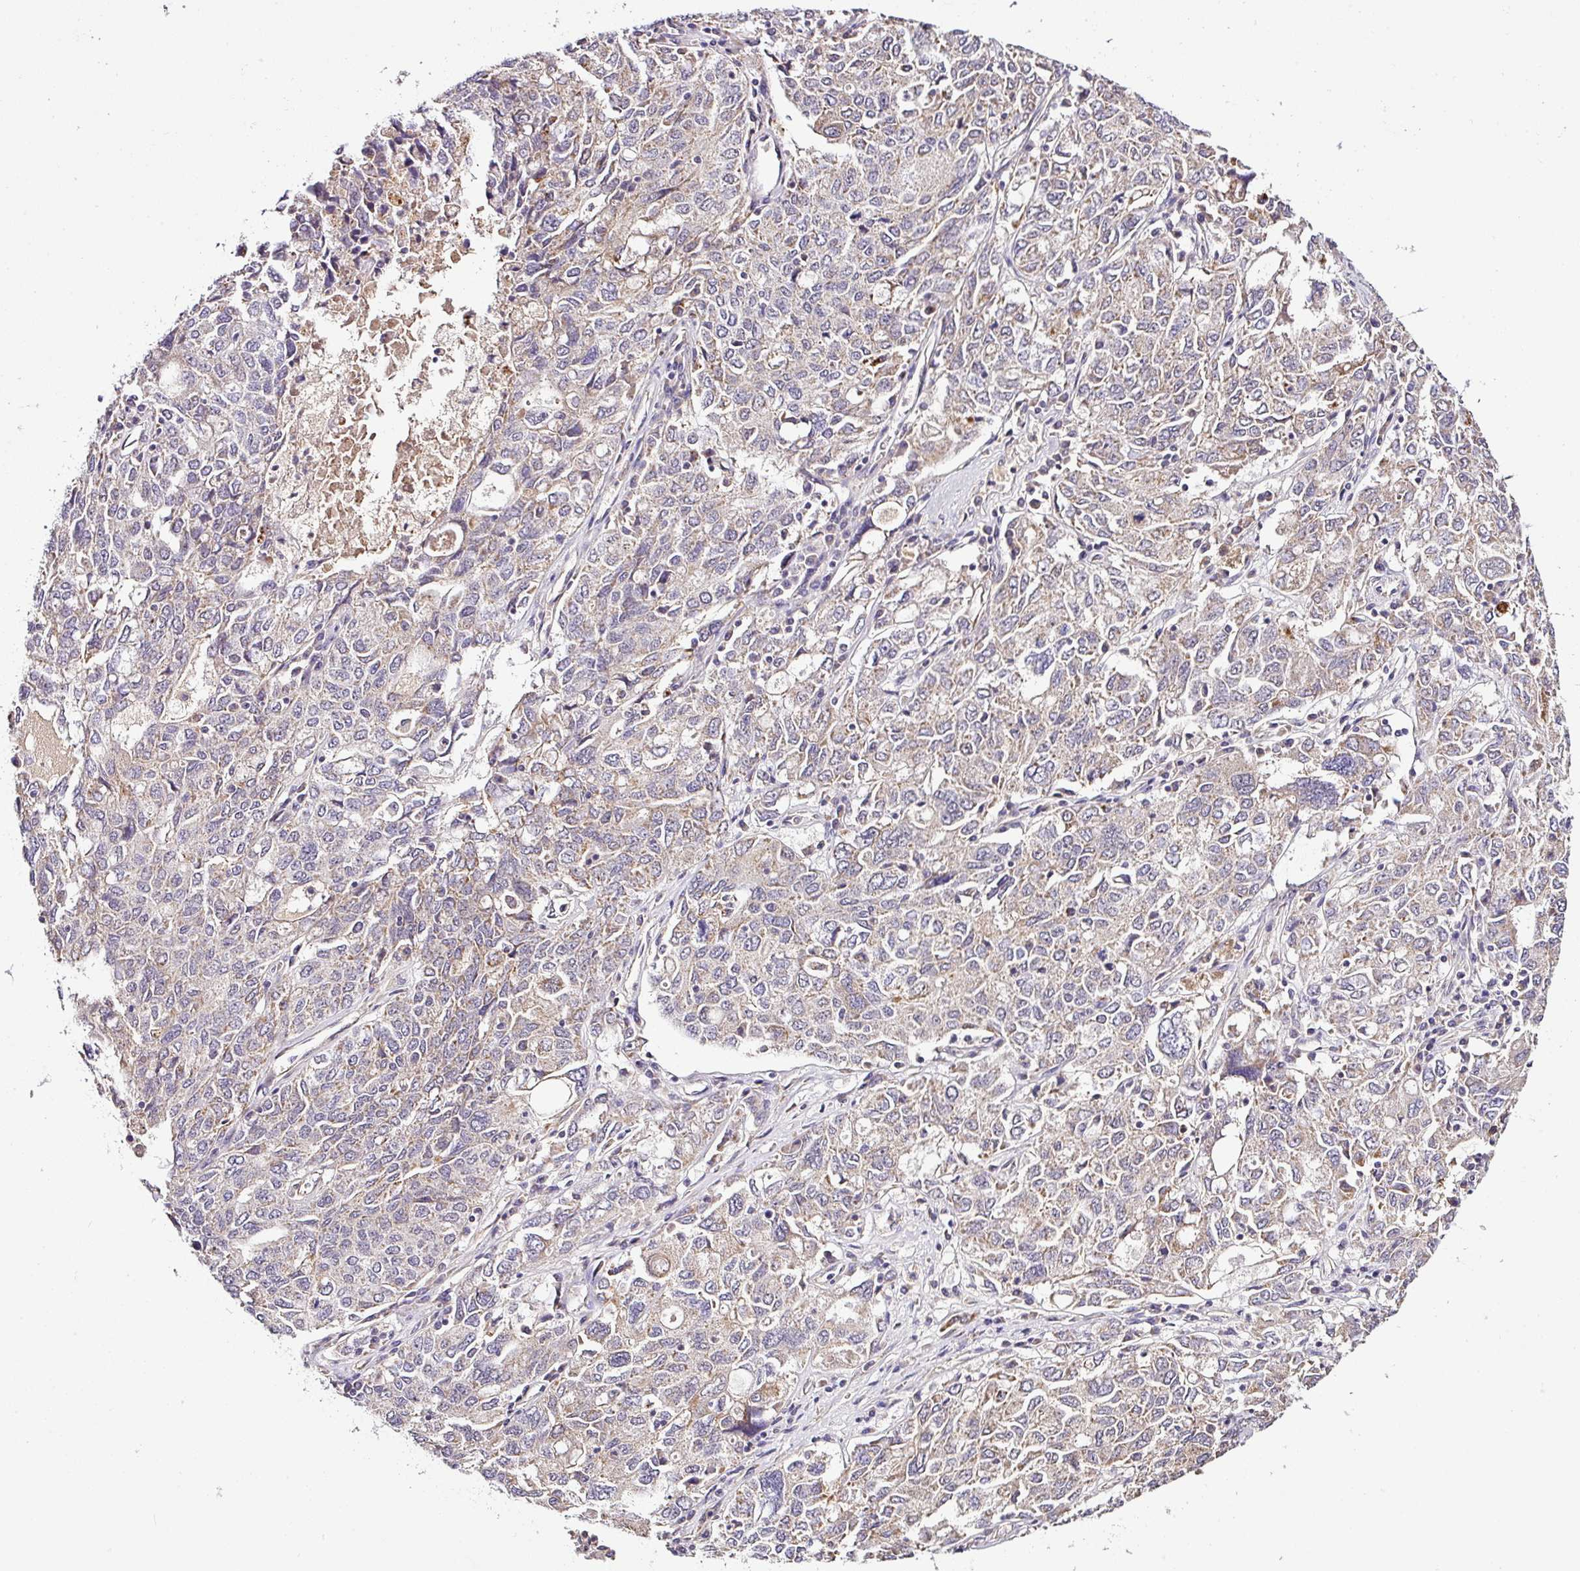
{"staining": {"intensity": "negative", "quantity": "none", "location": "none"}, "tissue": "ovarian cancer", "cell_type": "Tumor cells", "image_type": "cancer", "snomed": [{"axis": "morphology", "description": "Carcinoma, endometroid"}, {"axis": "topography", "description": "Ovary"}], "caption": "This is an immunohistochemistry (IHC) micrograph of endometroid carcinoma (ovarian). There is no expression in tumor cells.", "gene": "NAPSA", "patient": {"sex": "female", "age": 62}}